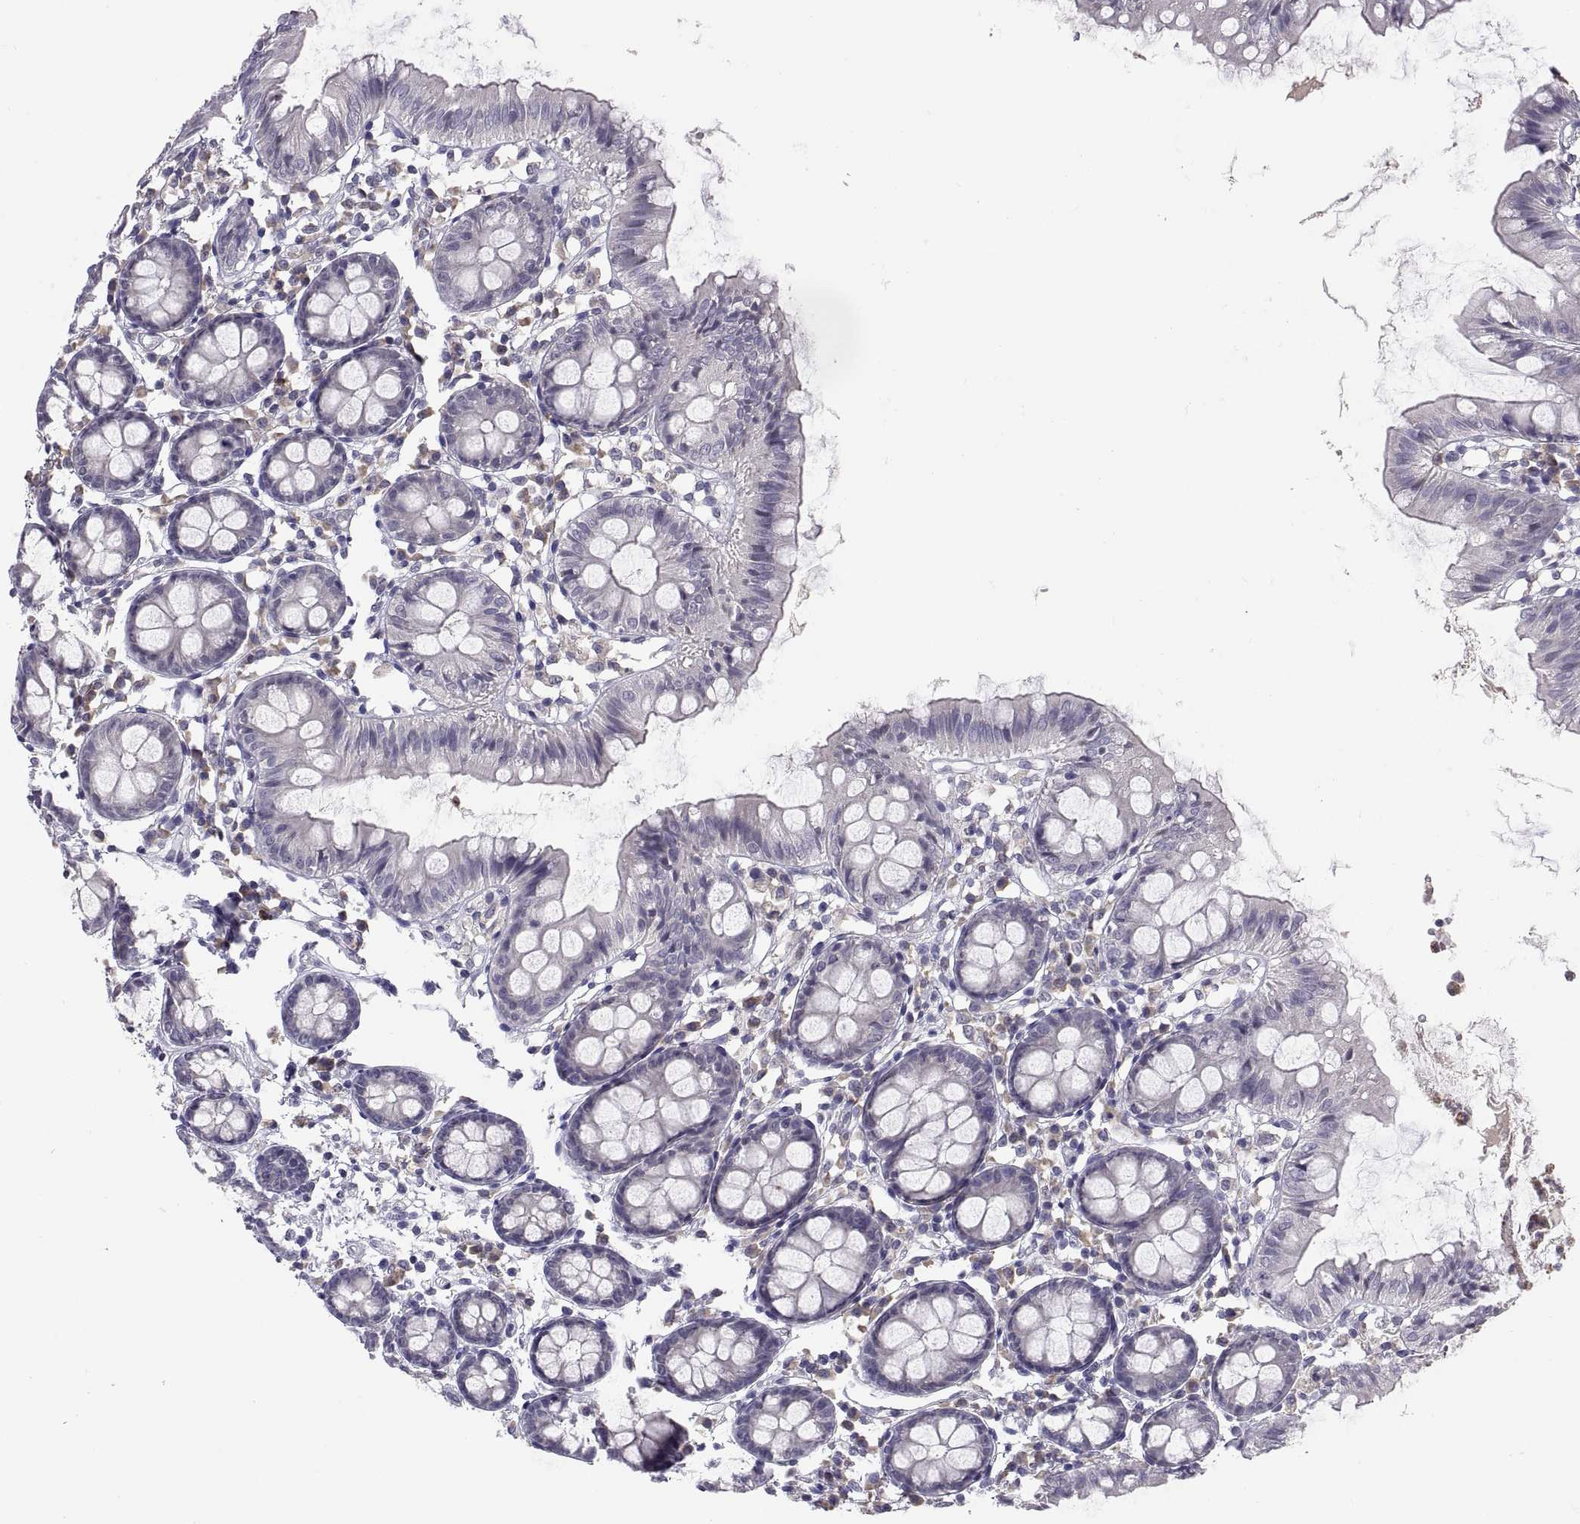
{"staining": {"intensity": "negative", "quantity": "none", "location": "none"}, "tissue": "colon", "cell_type": "Endothelial cells", "image_type": "normal", "snomed": [{"axis": "morphology", "description": "Normal tissue, NOS"}, {"axis": "topography", "description": "Colon"}], "caption": "Immunohistochemical staining of benign colon reveals no significant positivity in endothelial cells.", "gene": "PKP1", "patient": {"sex": "female", "age": 84}}